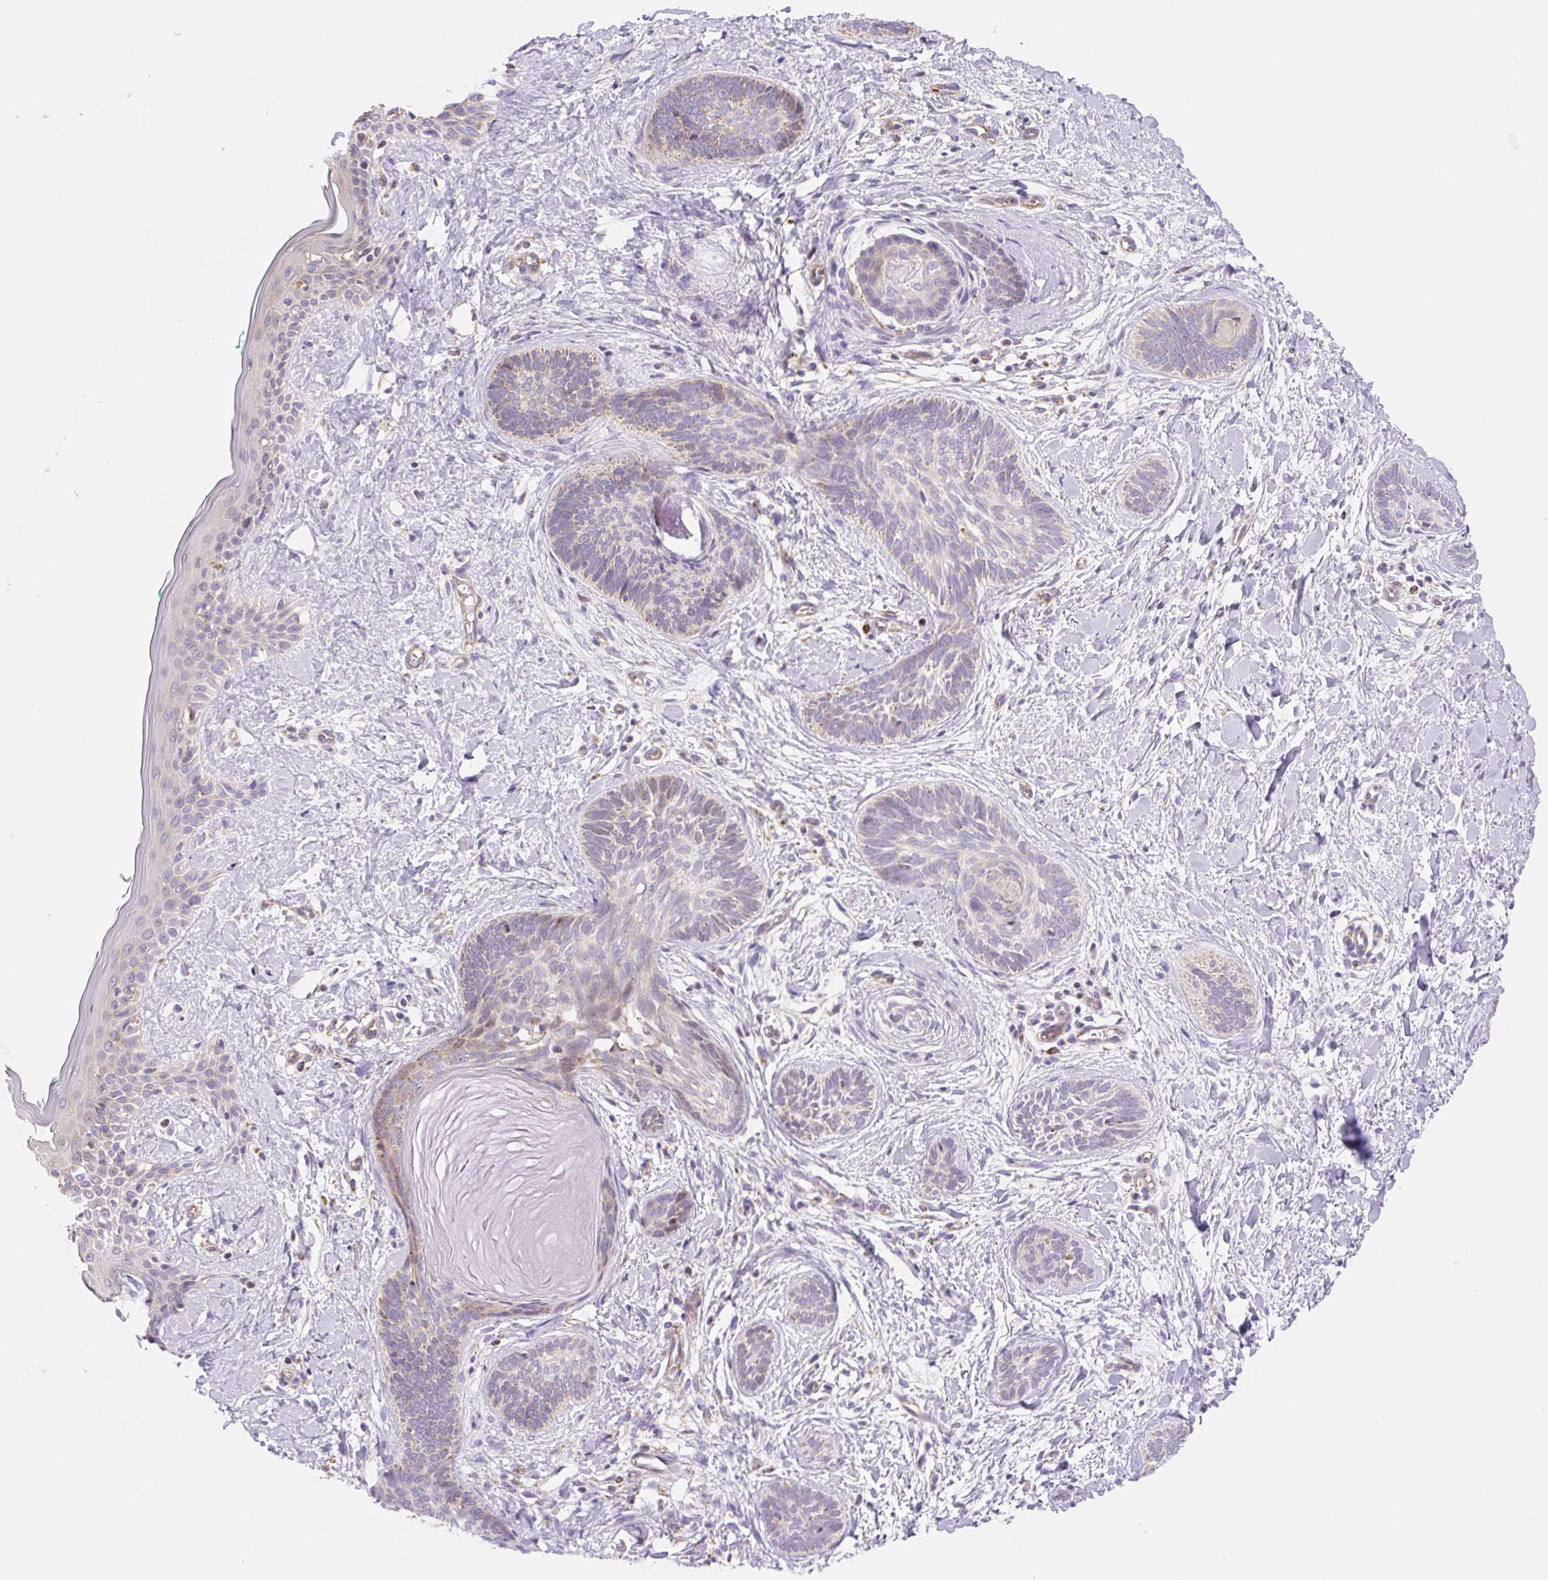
{"staining": {"intensity": "weak", "quantity": "<25%", "location": "cytoplasmic/membranous"}, "tissue": "skin cancer", "cell_type": "Tumor cells", "image_type": "cancer", "snomed": [{"axis": "morphology", "description": "Basal cell carcinoma"}, {"axis": "topography", "description": "Skin"}], "caption": "Skin basal cell carcinoma was stained to show a protein in brown. There is no significant staining in tumor cells. (DAB IHC visualized using brightfield microscopy, high magnification).", "gene": "ESAM", "patient": {"sex": "female", "age": 81}}